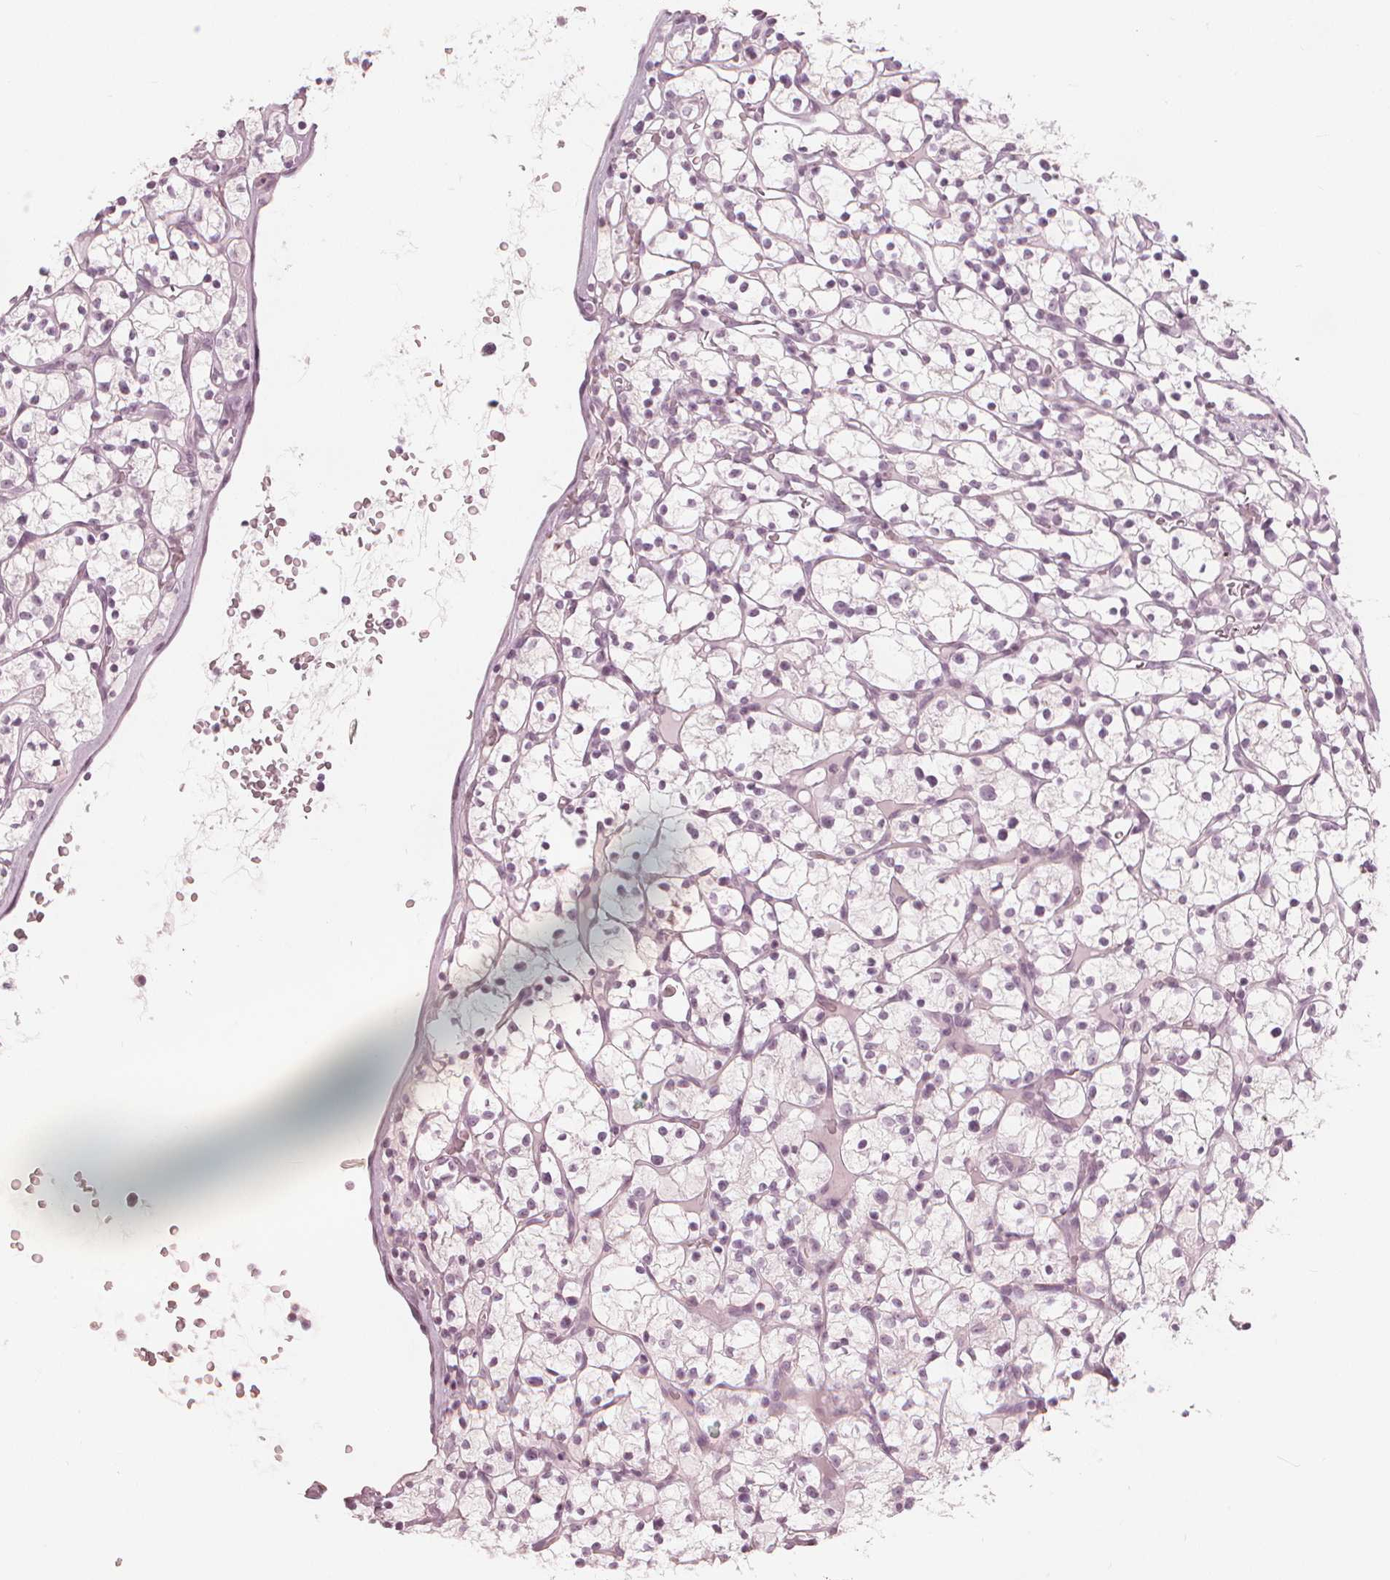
{"staining": {"intensity": "negative", "quantity": "none", "location": "none"}, "tissue": "renal cancer", "cell_type": "Tumor cells", "image_type": "cancer", "snomed": [{"axis": "morphology", "description": "Adenocarcinoma, NOS"}, {"axis": "topography", "description": "Kidney"}], "caption": "The micrograph reveals no significant staining in tumor cells of renal adenocarcinoma.", "gene": "PAEP", "patient": {"sex": "female", "age": 64}}